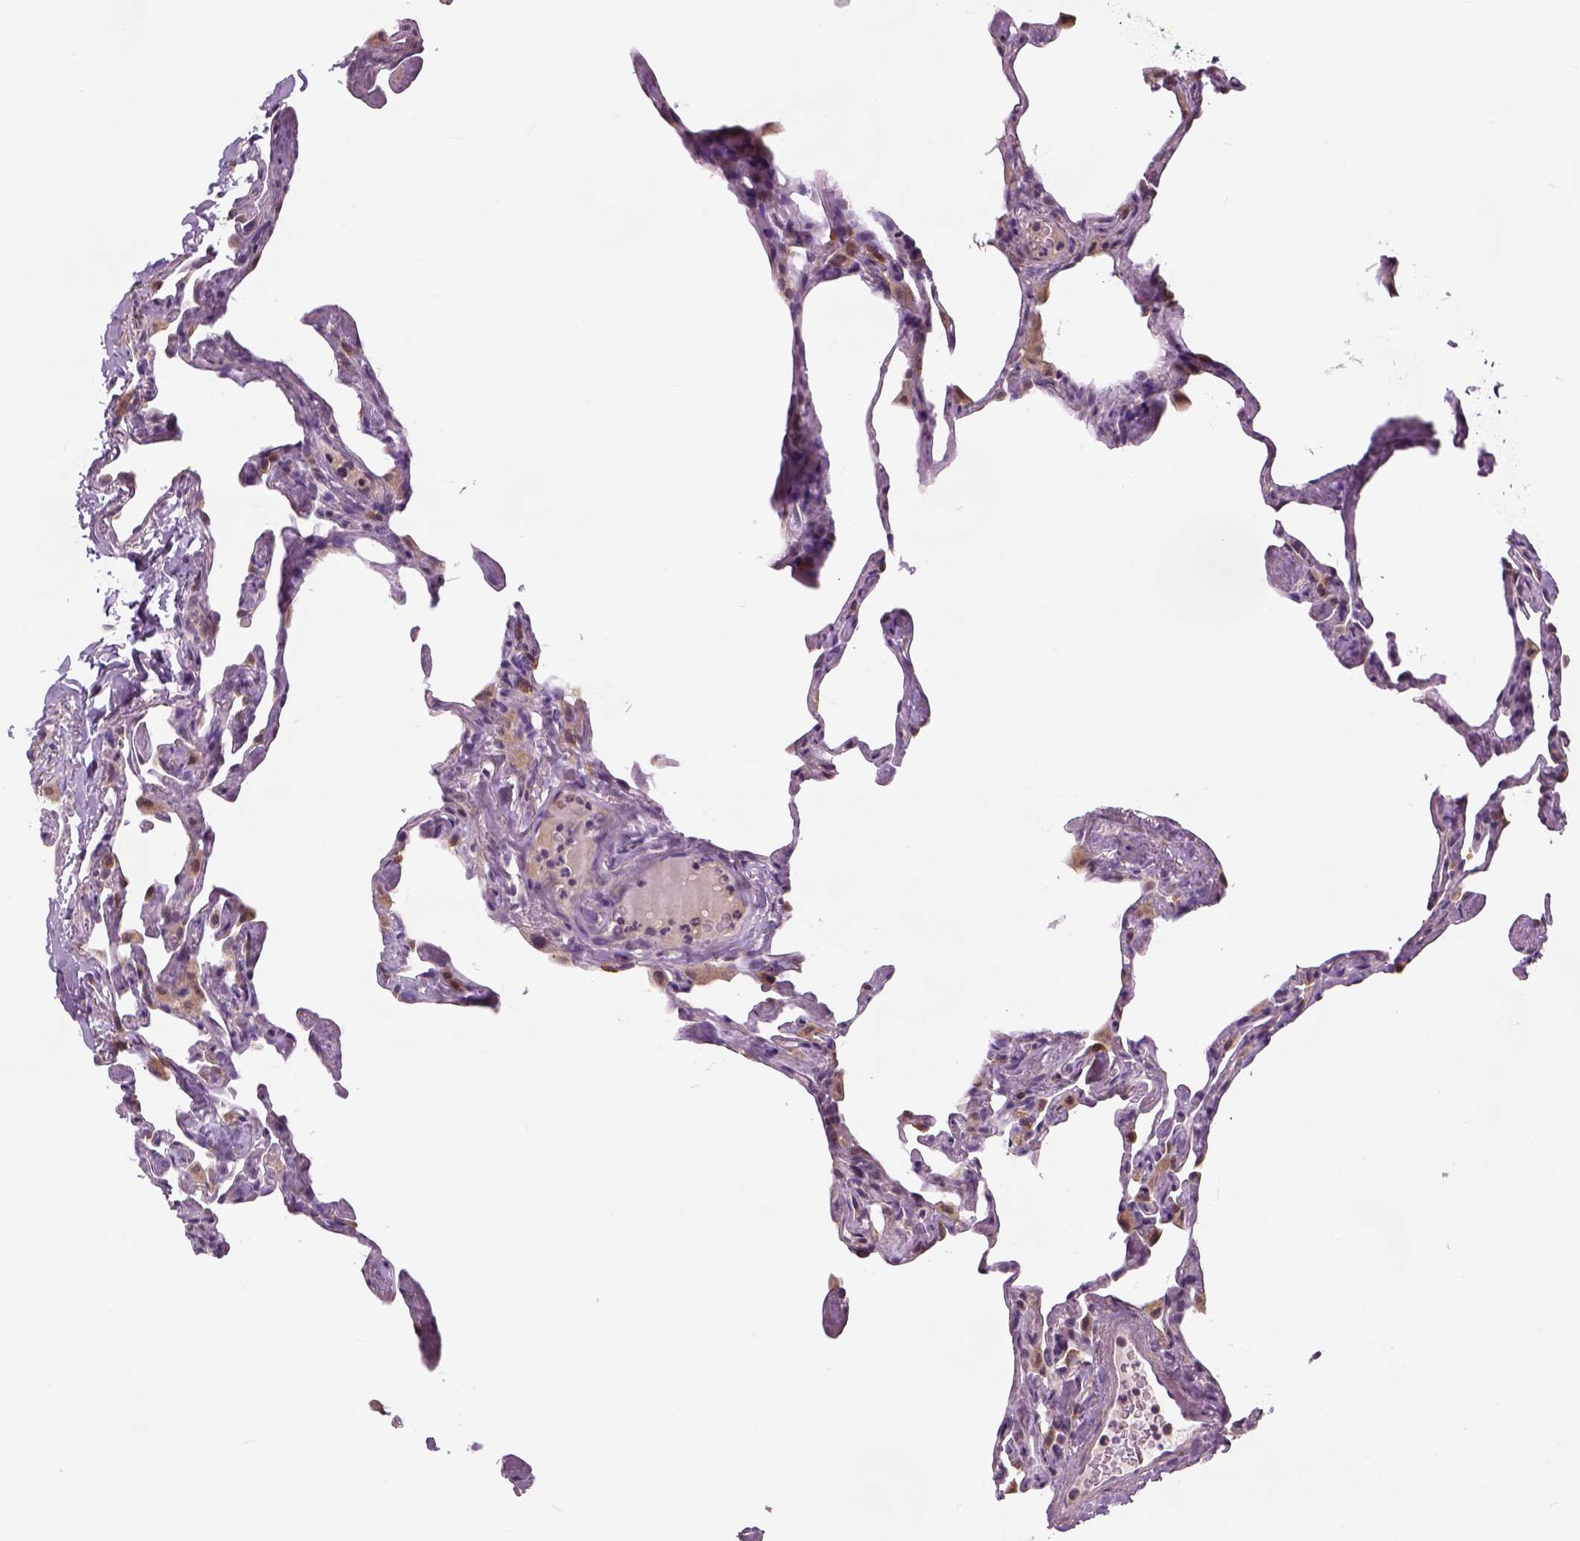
{"staining": {"intensity": "weak", "quantity": "25%-75%", "location": "cytoplasmic/membranous"}, "tissue": "lung", "cell_type": "Alveolar cells", "image_type": "normal", "snomed": [{"axis": "morphology", "description": "Normal tissue, NOS"}, {"axis": "topography", "description": "Lung"}], "caption": "Brown immunohistochemical staining in benign lung displays weak cytoplasmic/membranous staining in about 25%-75% of alveolar cells.", "gene": "NECAB1", "patient": {"sex": "male", "age": 65}}